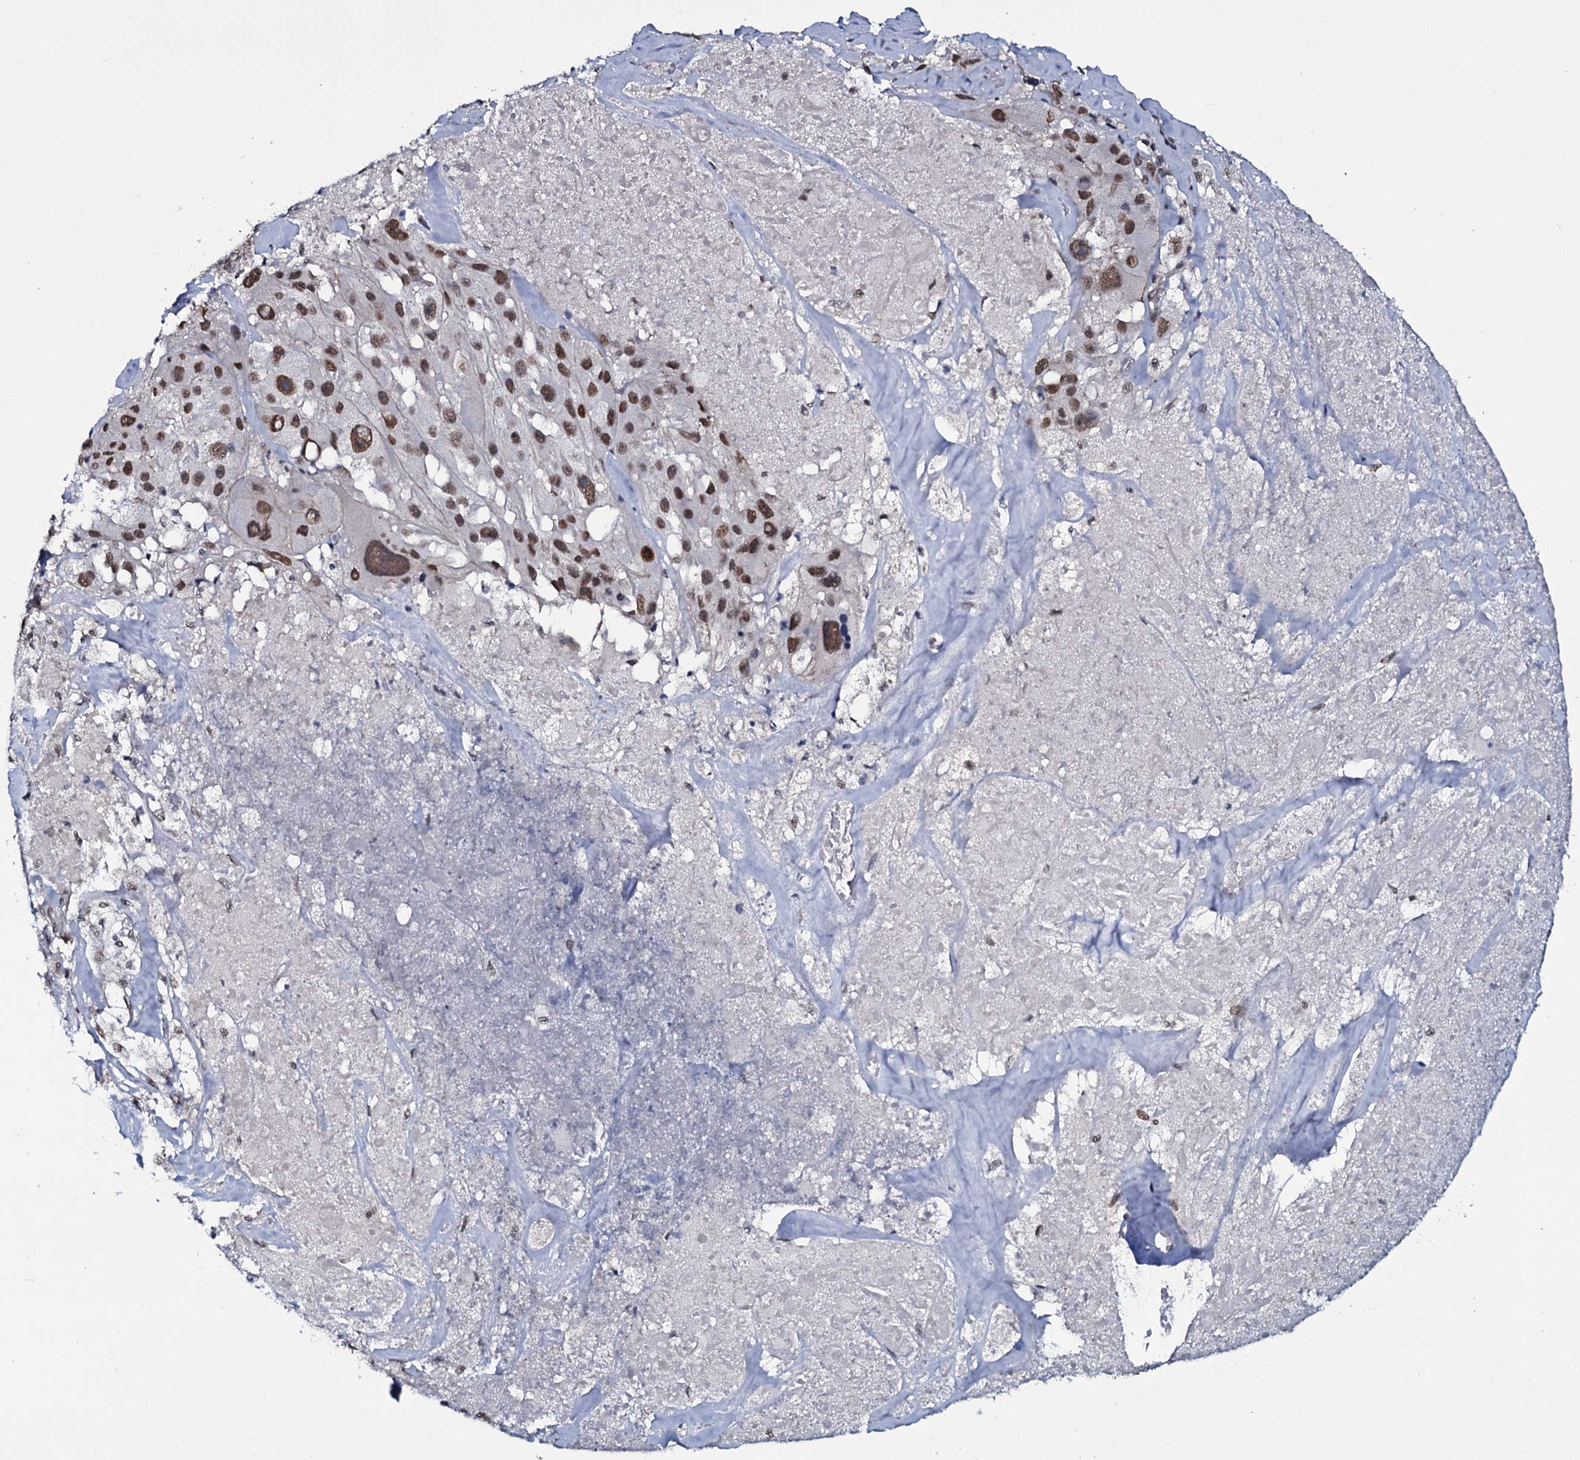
{"staining": {"intensity": "moderate", "quantity": ">75%", "location": "nuclear"}, "tissue": "melanoma", "cell_type": "Tumor cells", "image_type": "cancer", "snomed": [{"axis": "morphology", "description": "Malignant melanoma, Metastatic site"}, {"axis": "topography", "description": "Lymph node"}], "caption": "DAB (3,3'-diaminobenzidine) immunohistochemical staining of human malignant melanoma (metastatic site) exhibits moderate nuclear protein positivity in approximately >75% of tumor cells.", "gene": "SH2D4B", "patient": {"sex": "male", "age": 62}}